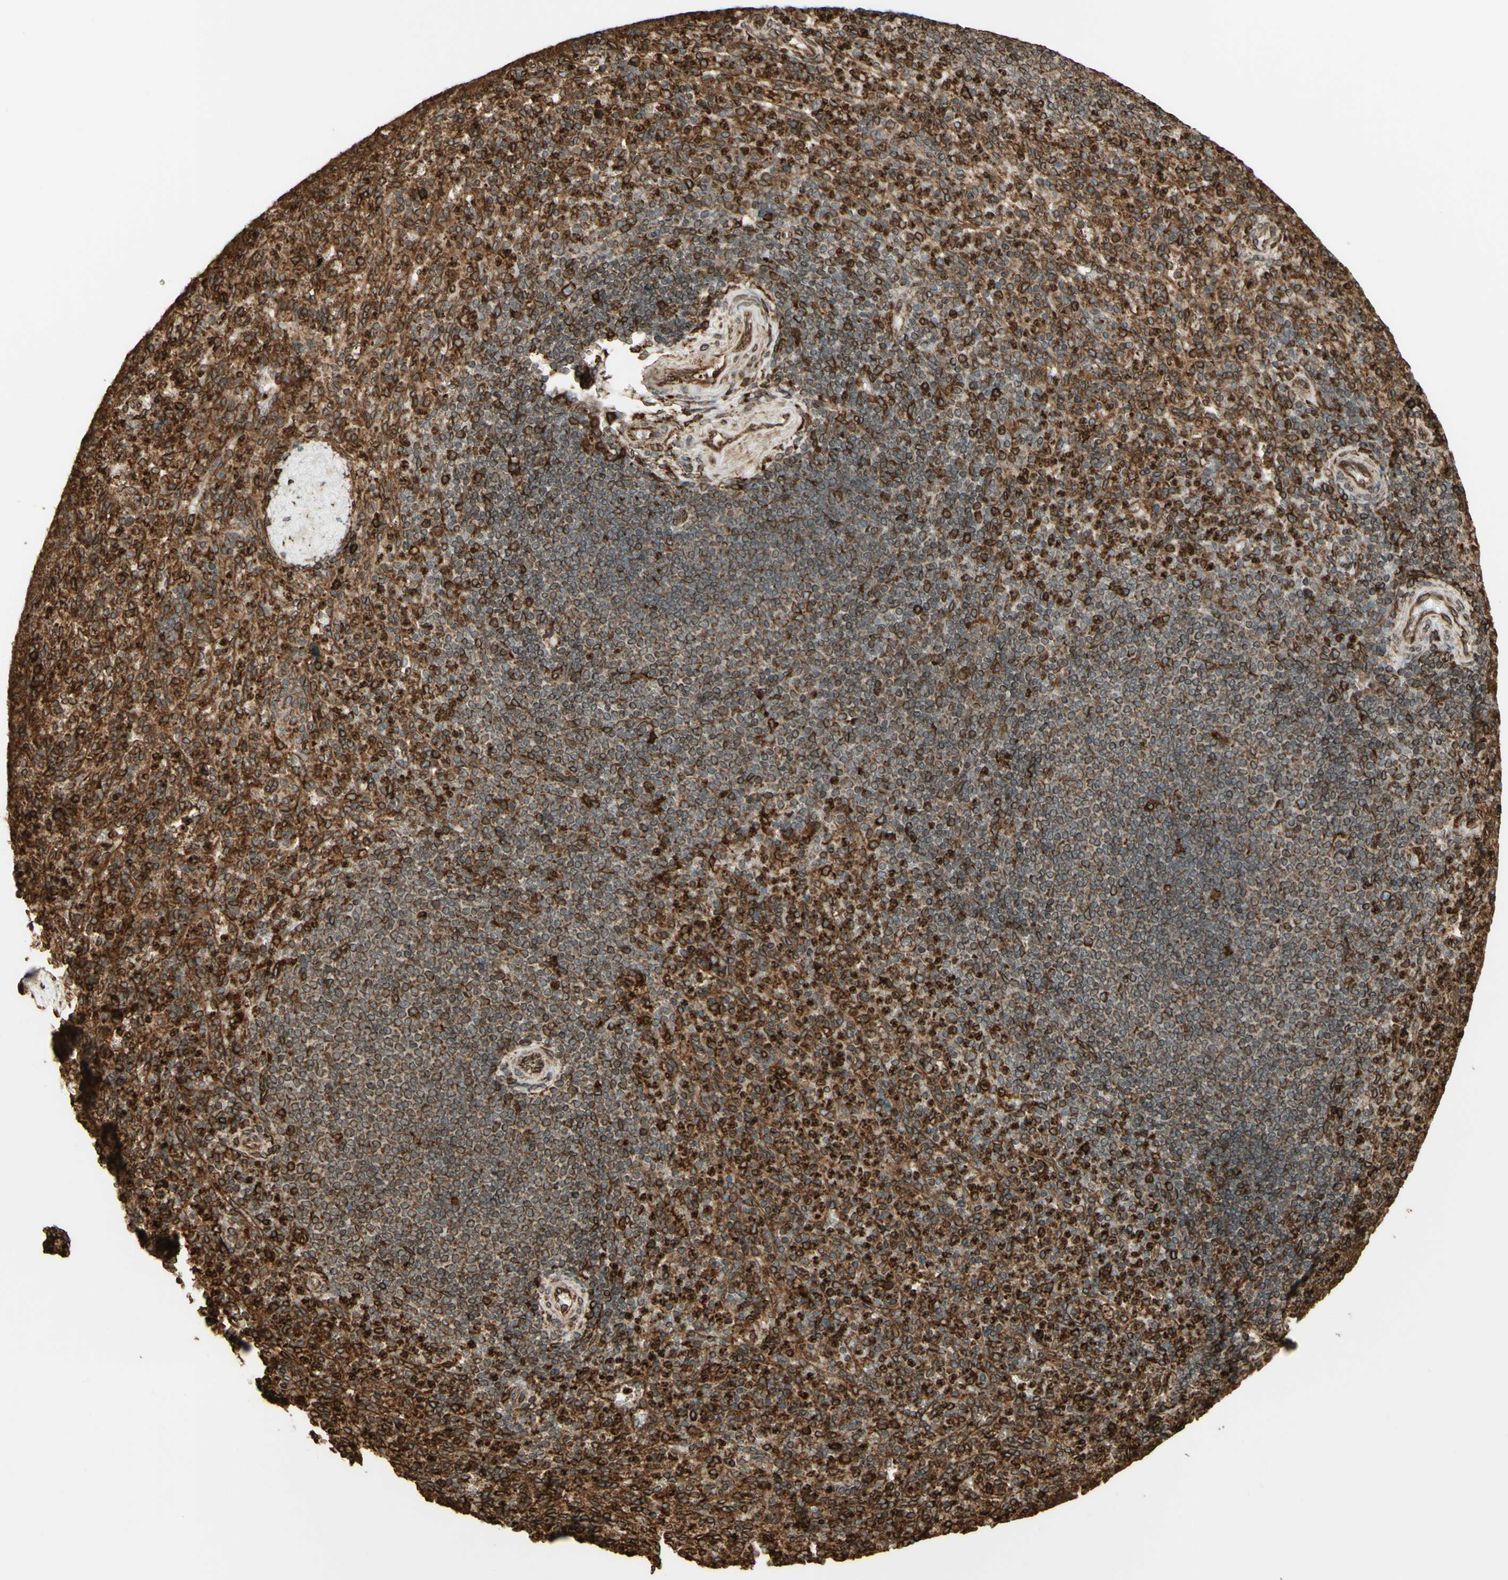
{"staining": {"intensity": "strong", "quantity": ">75%", "location": "cytoplasmic/membranous"}, "tissue": "spleen", "cell_type": "Cells in red pulp", "image_type": "normal", "snomed": [{"axis": "morphology", "description": "Normal tissue, NOS"}, {"axis": "topography", "description": "Spleen"}], "caption": "An immunohistochemistry (IHC) histopathology image of normal tissue is shown. Protein staining in brown shows strong cytoplasmic/membranous positivity in spleen within cells in red pulp. (Stains: DAB (3,3'-diaminobenzidine) in brown, nuclei in blue, Microscopy: brightfield microscopy at high magnification).", "gene": "CANX", "patient": {"sex": "male", "age": 36}}